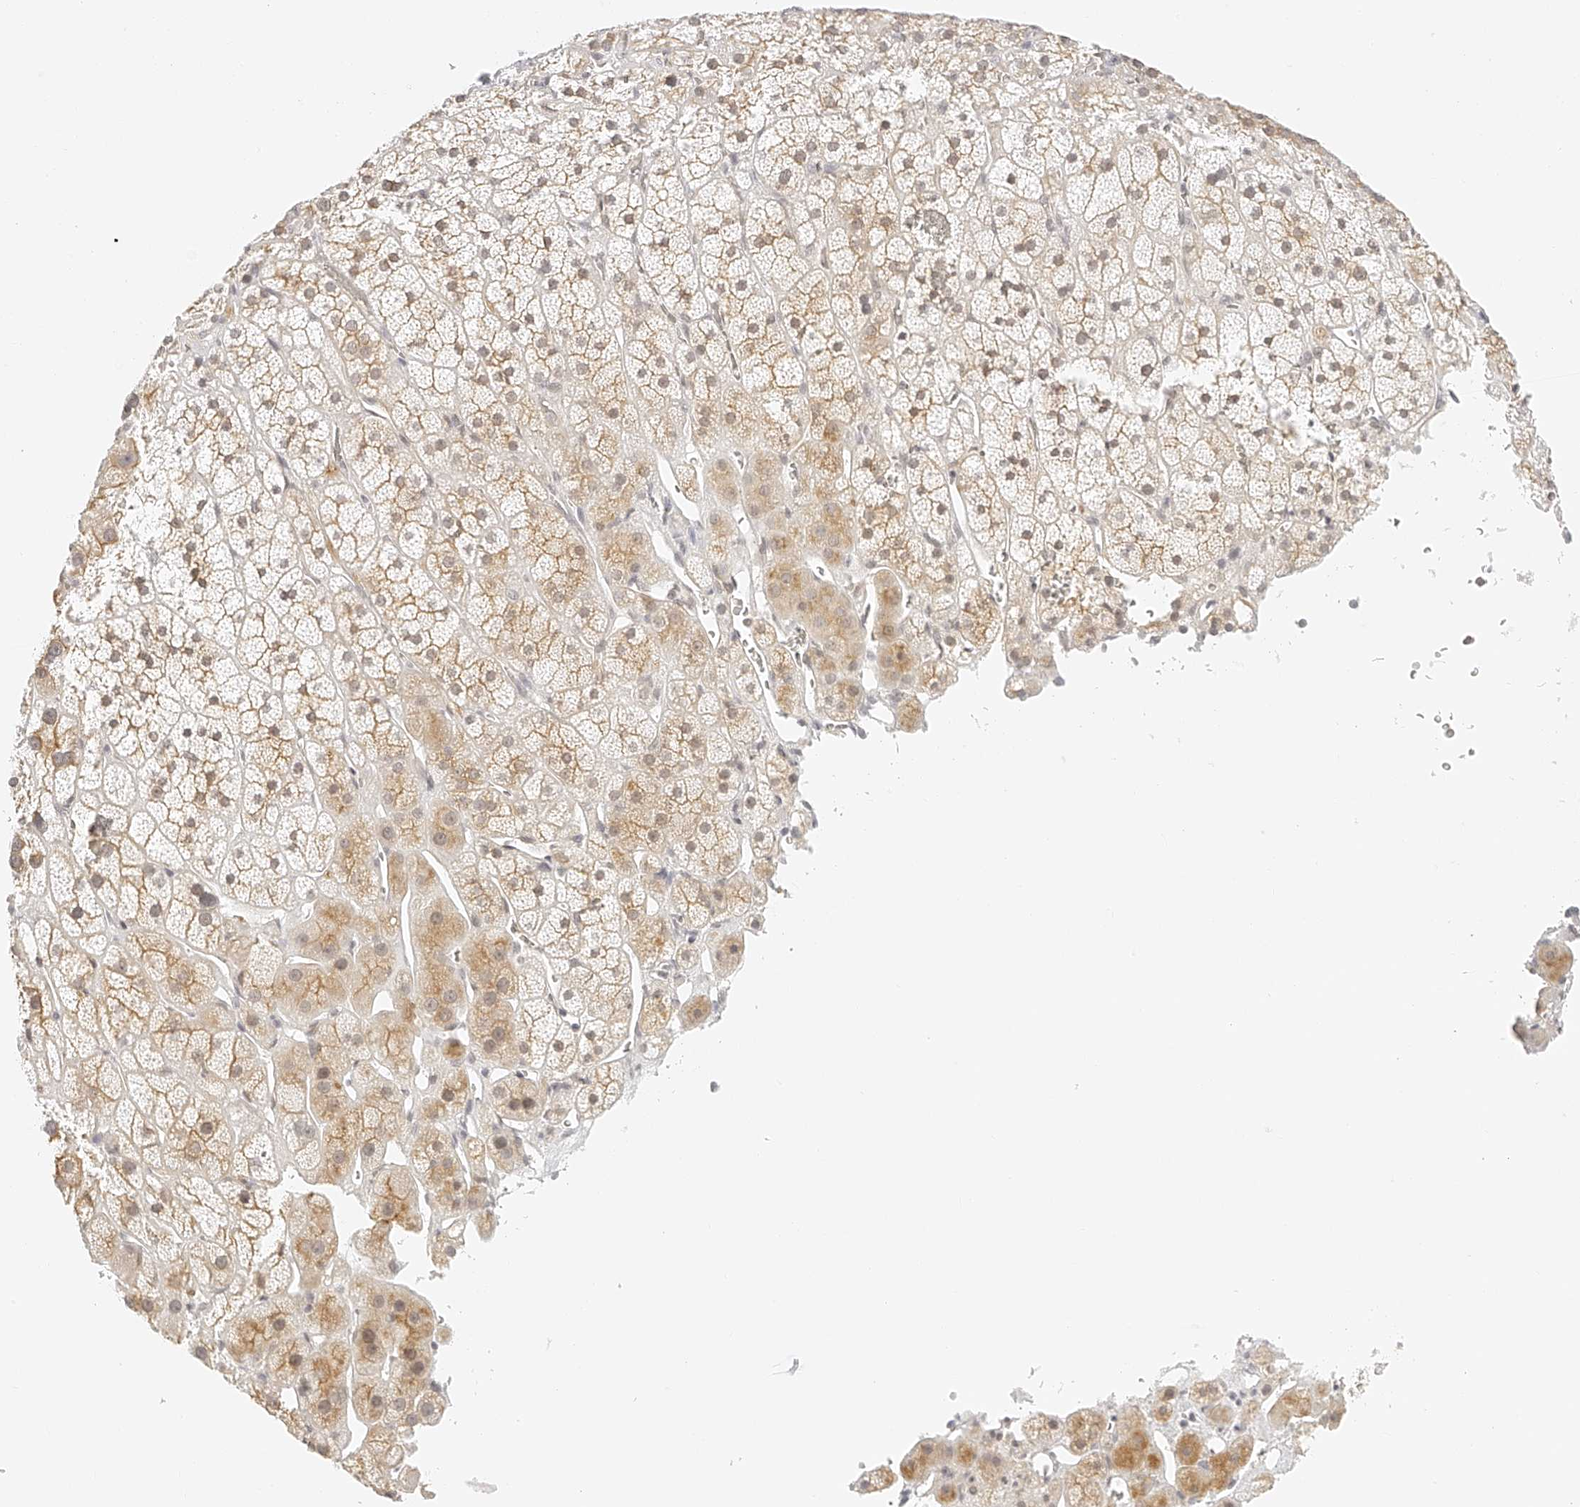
{"staining": {"intensity": "moderate", "quantity": ">75%", "location": "cytoplasmic/membranous"}, "tissue": "adrenal gland", "cell_type": "Glandular cells", "image_type": "normal", "snomed": [{"axis": "morphology", "description": "Normal tissue, NOS"}, {"axis": "topography", "description": "Adrenal gland"}], "caption": "A photomicrograph of human adrenal gland stained for a protein demonstrates moderate cytoplasmic/membranous brown staining in glandular cells. Using DAB (brown) and hematoxylin (blue) stains, captured at high magnification using brightfield microscopy.", "gene": "ZFP69", "patient": {"sex": "male", "age": 57}}